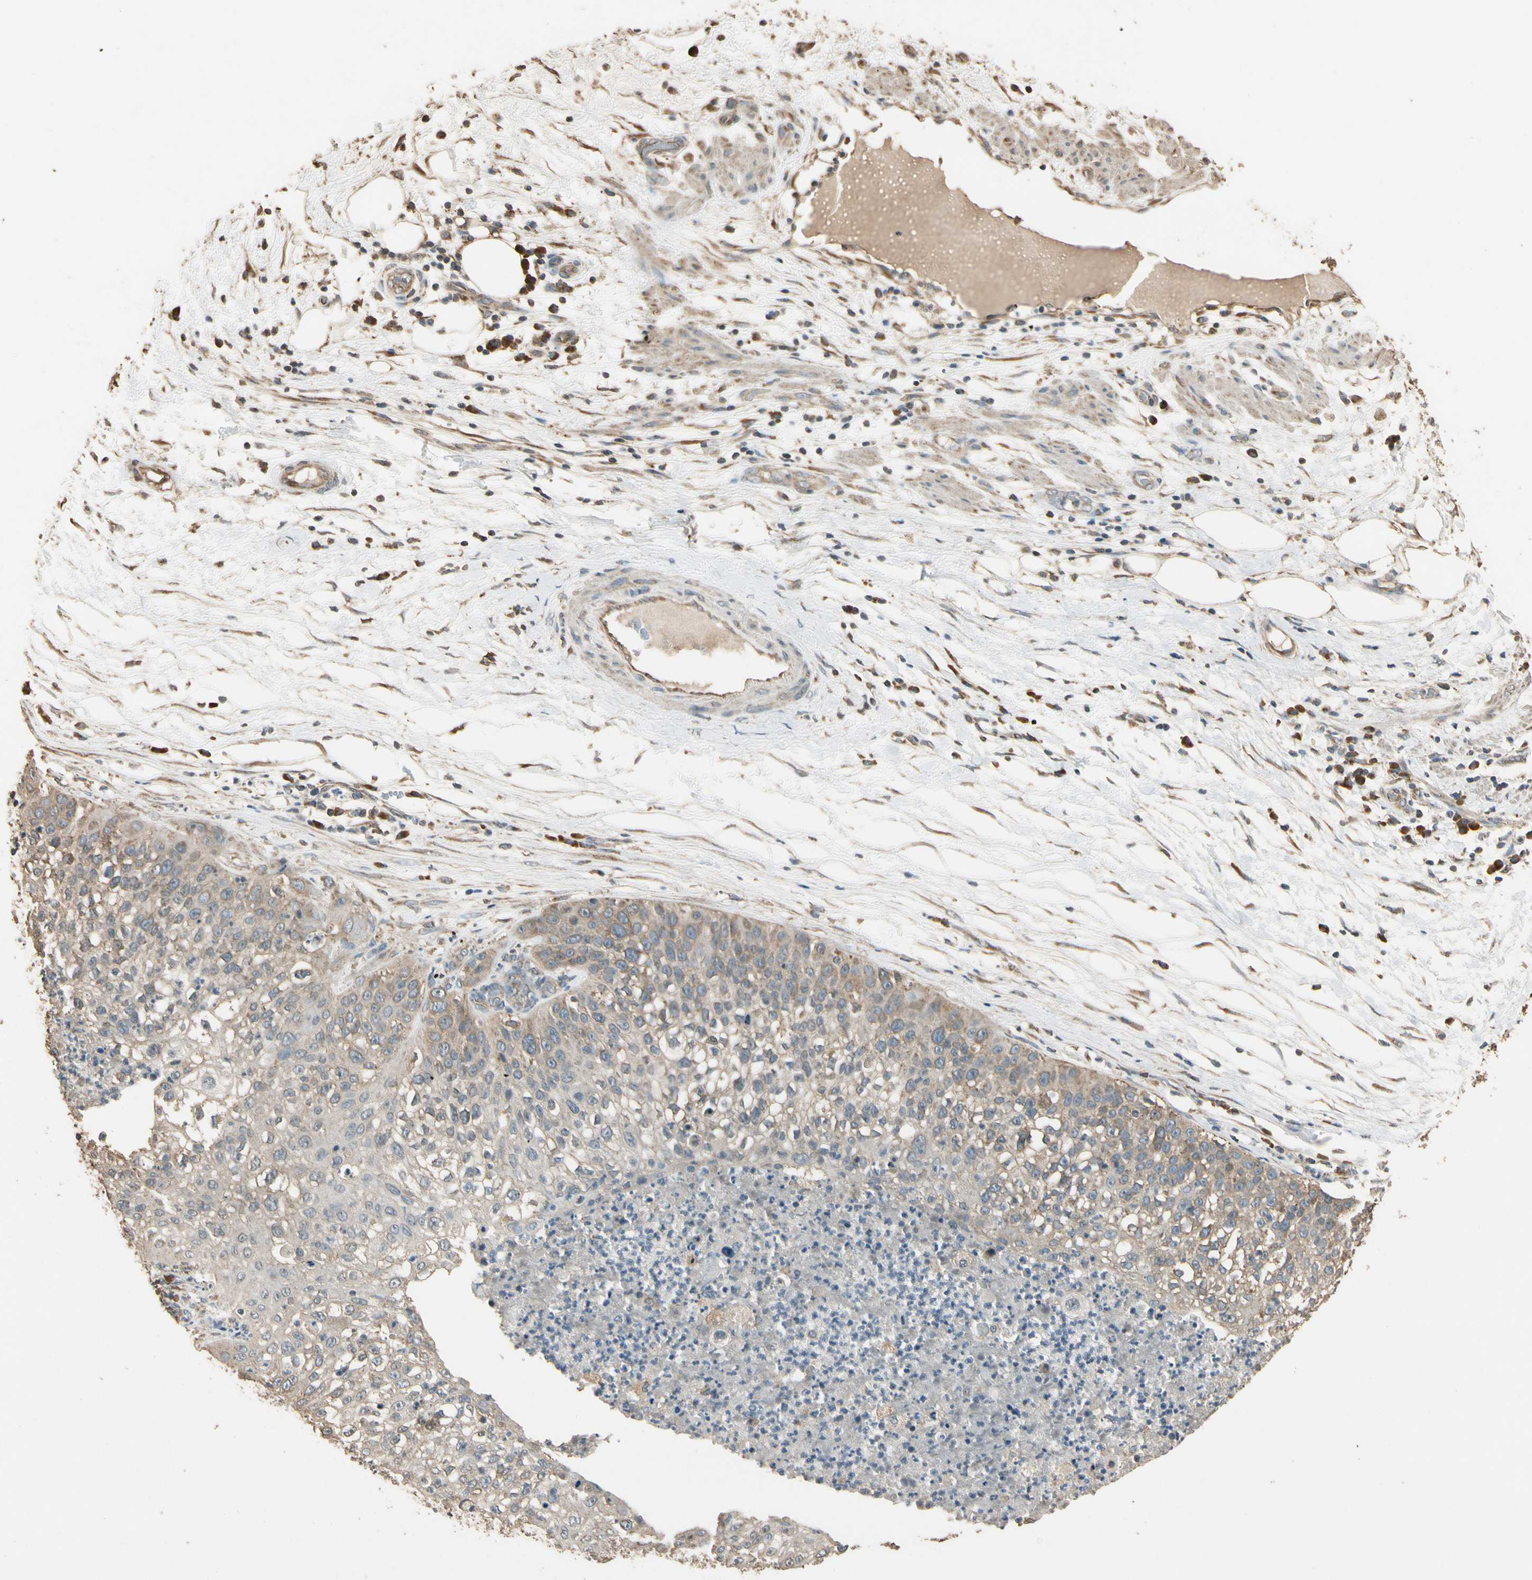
{"staining": {"intensity": "moderate", "quantity": "25%-75%", "location": "cytoplasmic/membranous"}, "tissue": "lung cancer", "cell_type": "Tumor cells", "image_type": "cancer", "snomed": [{"axis": "morphology", "description": "Inflammation, NOS"}, {"axis": "morphology", "description": "Squamous cell carcinoma, NOS"}, {"axis": "topography", "description": "Lymph node"}, {"axis": "topography", "description": "Soft tissue"}, {"axis": "topography", "description": "Lung"}], "caption": "Protein expression analysis of human lung squamous cell carcinoma reveals moderate cytoplasmic/membranous expression in about 25%-75% of tumor cells.", "gene": "STX18", "patient": {"sex": "male", "age": 66}}